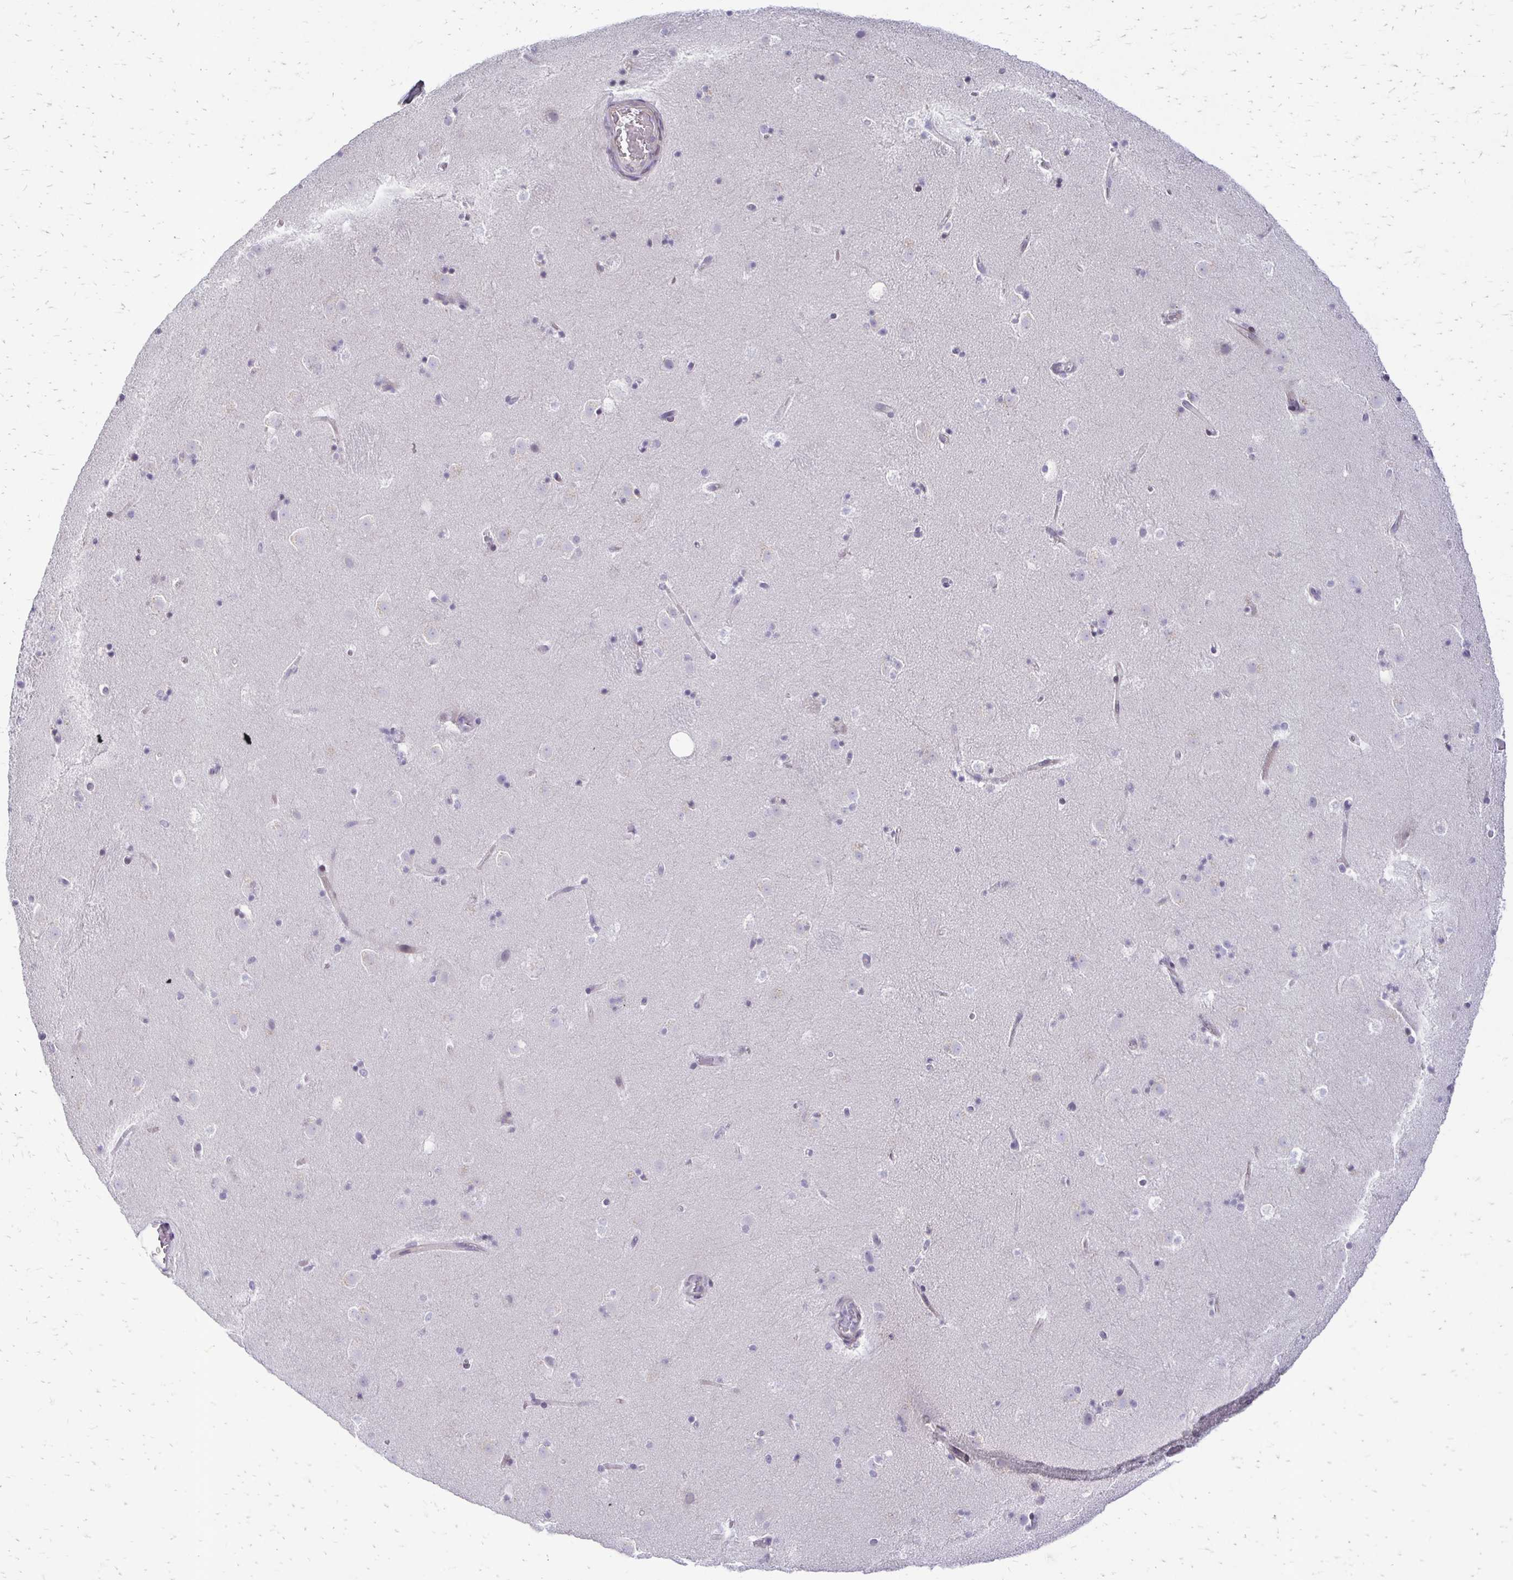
{"staining": {"intensity": "negative", "quantity": "none", "location": "none"}, "tissue": "caudate", "cell_type": "Glial cells", "image_type": "normal", "snomed": [{"axis": "morphology", "description": "Normal tissue, NOS"}, {"axis": "topography", "description": "Lateral ventricle wall"}], "caption": "The histopathology image exhibits no significant positivity in glial cells of caudate. (DAB (3,3'-diaminobenzidine) IHC, high magnification).", "gene": "EPYC", "patient": {"sex": "male", "age": 37}}